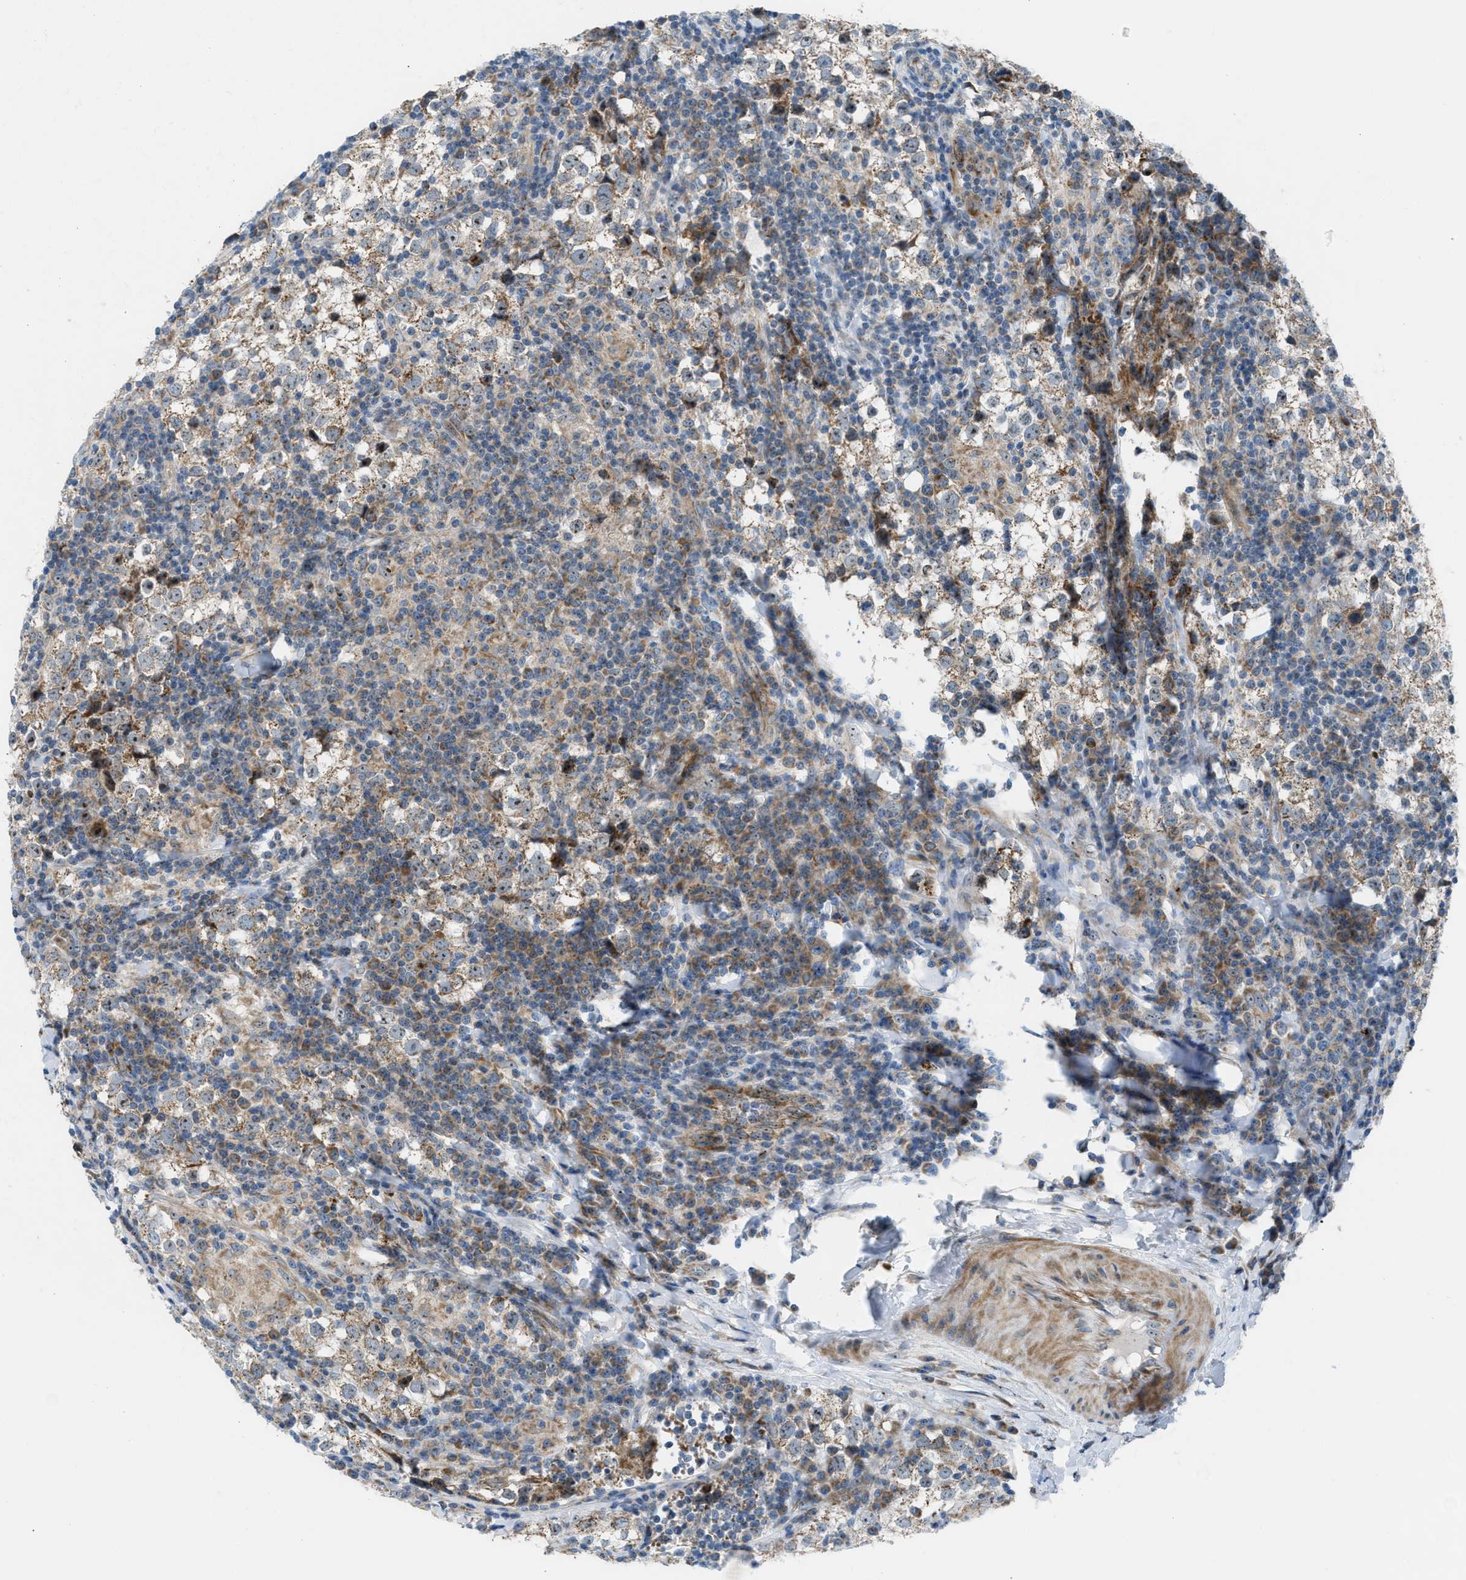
{"staining": {"intensity": "moderate", "quantity": ">75%", "location": "cytoplasmic/membranous,nuclear"}, "tissue": "testis cancer", "cell_type": "Tumor cells", "image_type": "cancer", "snomed": [{"axis": "morphology", "description": "Seminoma, NOS"}, {"axis": "morphology", "description": "Carcinoma, Embryonal, NOS"}, {"axis": "topography", "description": "Testis"}], "caption": "Immunohistochemistry (IHC) (DAB) staining of human testis cancer (embryonal carcinoma) displays moderate cytoplasmic/membranous and nuclear protein positivity in approximately >75% of tumor cells.", "gene": "TPH1", "patient": {"sex": "male", "age": 36}}